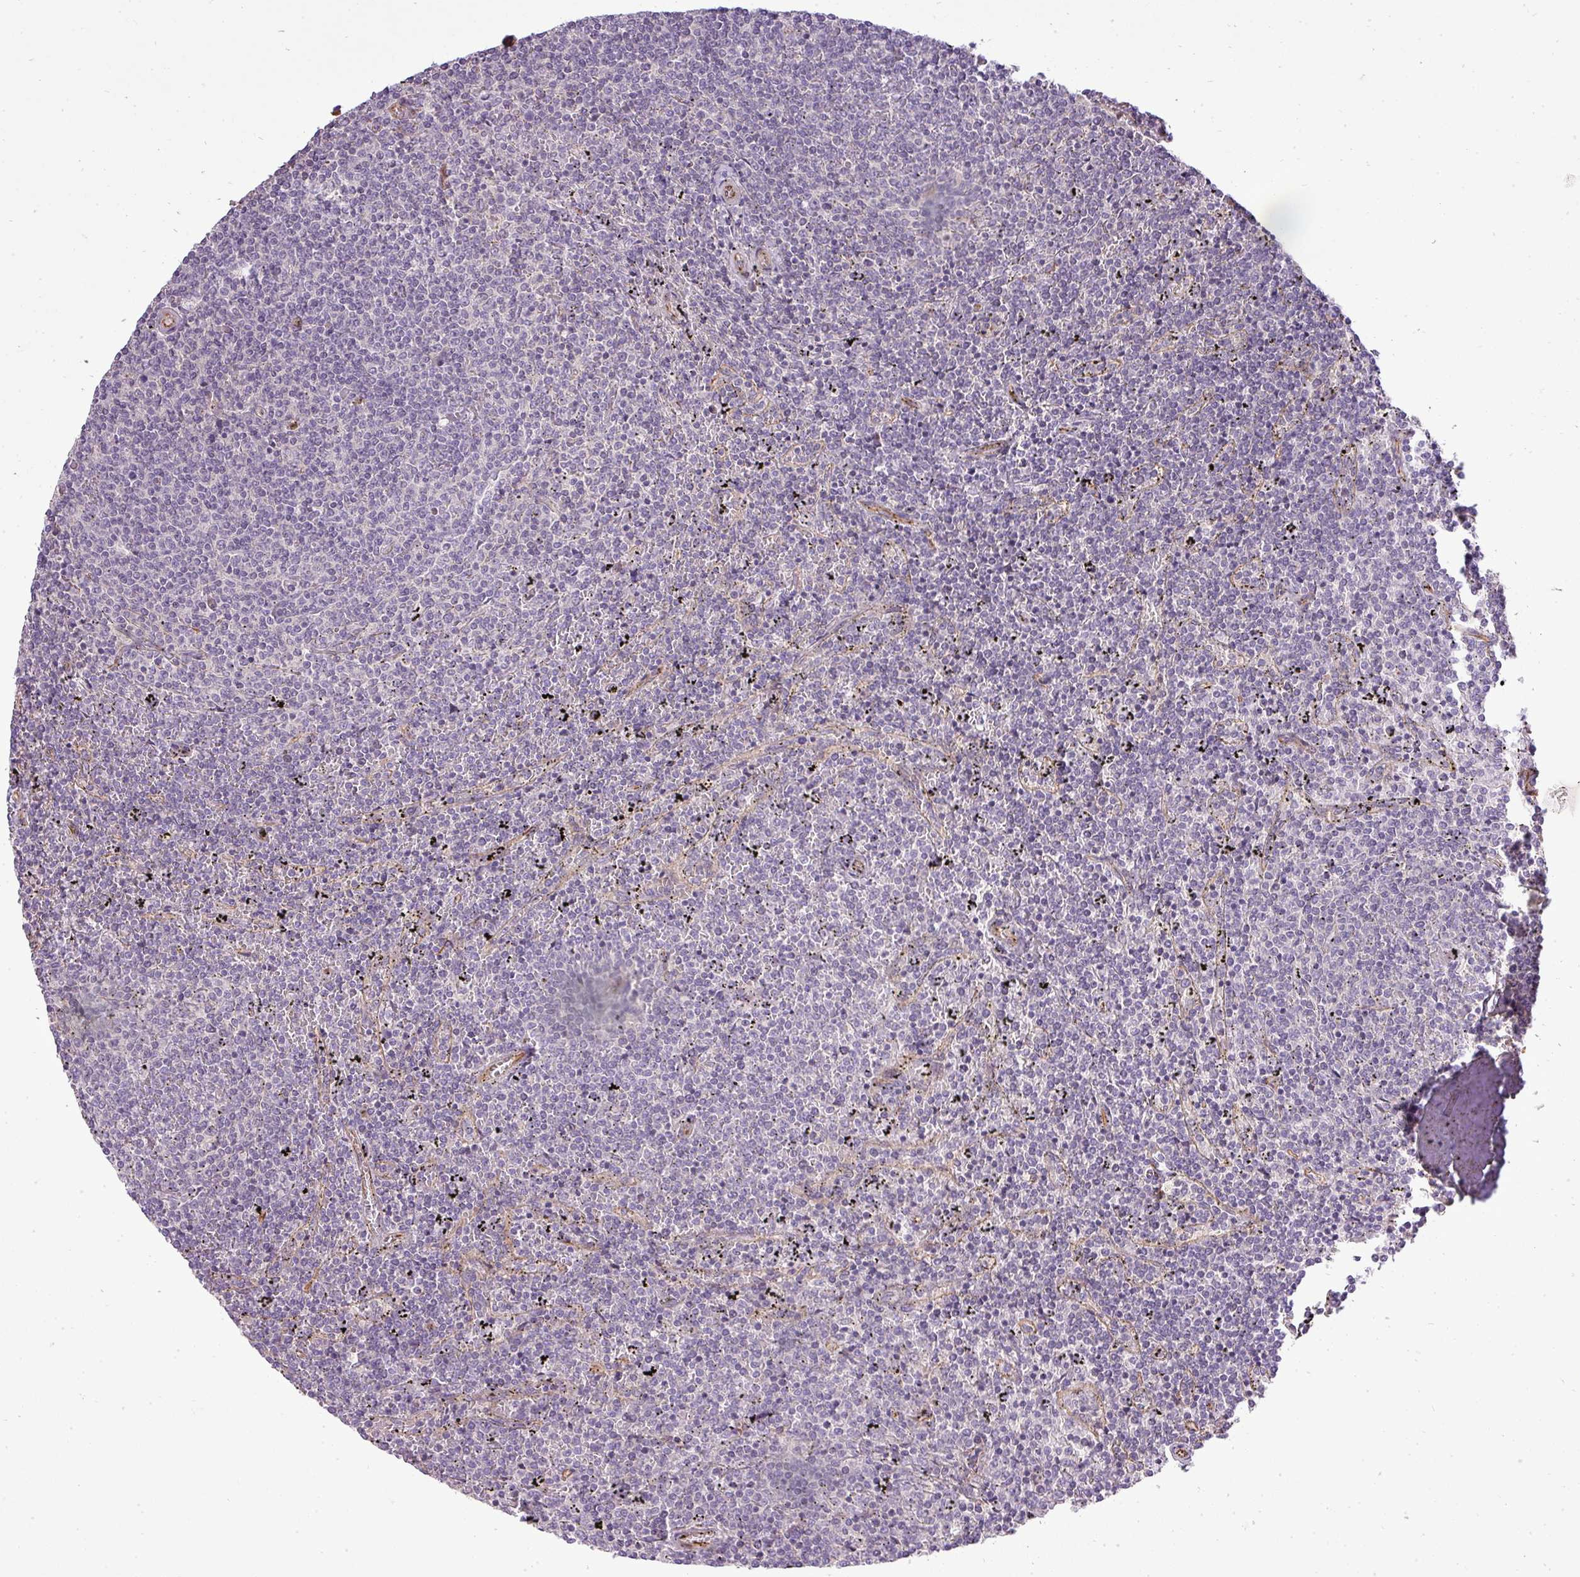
{"staining": {"intensity": "negative", "quantity": "none", "location": "none"}, "tissue": "lymphoma", "cell_type": "Tumor cells", "image_type": "cancer", "snomed": [{"axis": "morphology", "description": "Malignant lymphoma, non-Hodgkin's type, Low grade"}, {"axis": "topography", "description": "Spleen"}], "caption": "High magnification brightfield microscopy of malignant lymphoma, non-Hodgkin's type (low-grade) stained with DAB (3,3'-diaminobenzidine) (brown) and counterstained with hematoxylin (blue): tumor cells show no significant expression.", "gene": "PDRG1", "patient": {"sex": "female", "age": 50}}